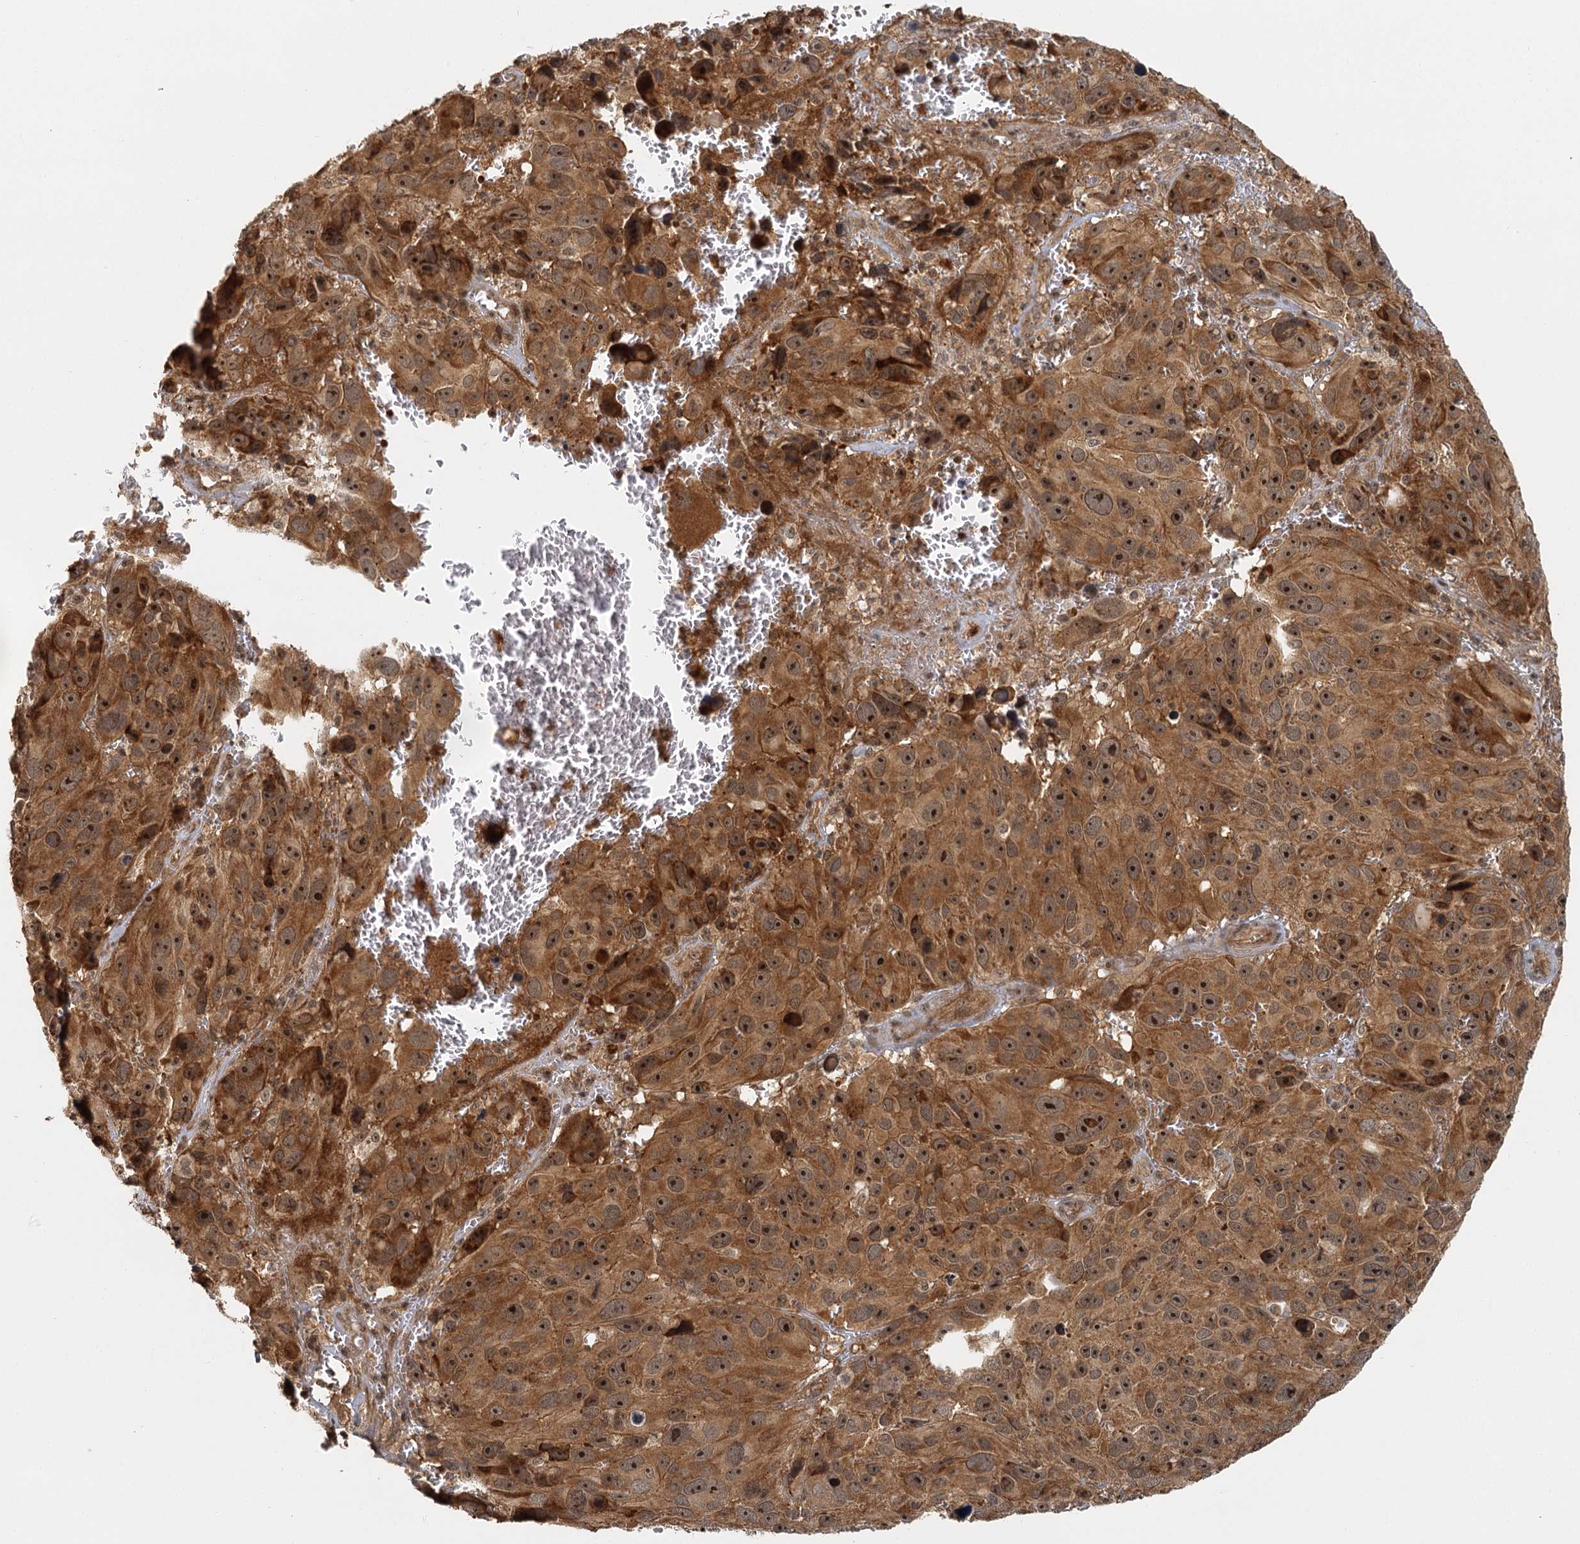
{"staining": {"intensity": "moderate", "quantity": ">75%", "location": "cytoplasmic/membranous,nuclear"}, "tissue": "melanoma", "cell_type": "Tumor cells", "image_type": "cancer", "snomed": [{"axis": "morphology", "description": "Malignant melanoma, NOS"}, {"axis": "topography", "description": "Skin"}], "caption": "IHC of human melanoma demonstrates medium levels of moderate cytoplasmic/membranous and nuclear staining in approximately >75% of tumor cells. The staining was performed using DAB, with brown indicating positive protein expression. Nuclei are stained blue with hematoxylin.", "gene": "ZNF549", "patient": {"sex": "male", "age": 84}}